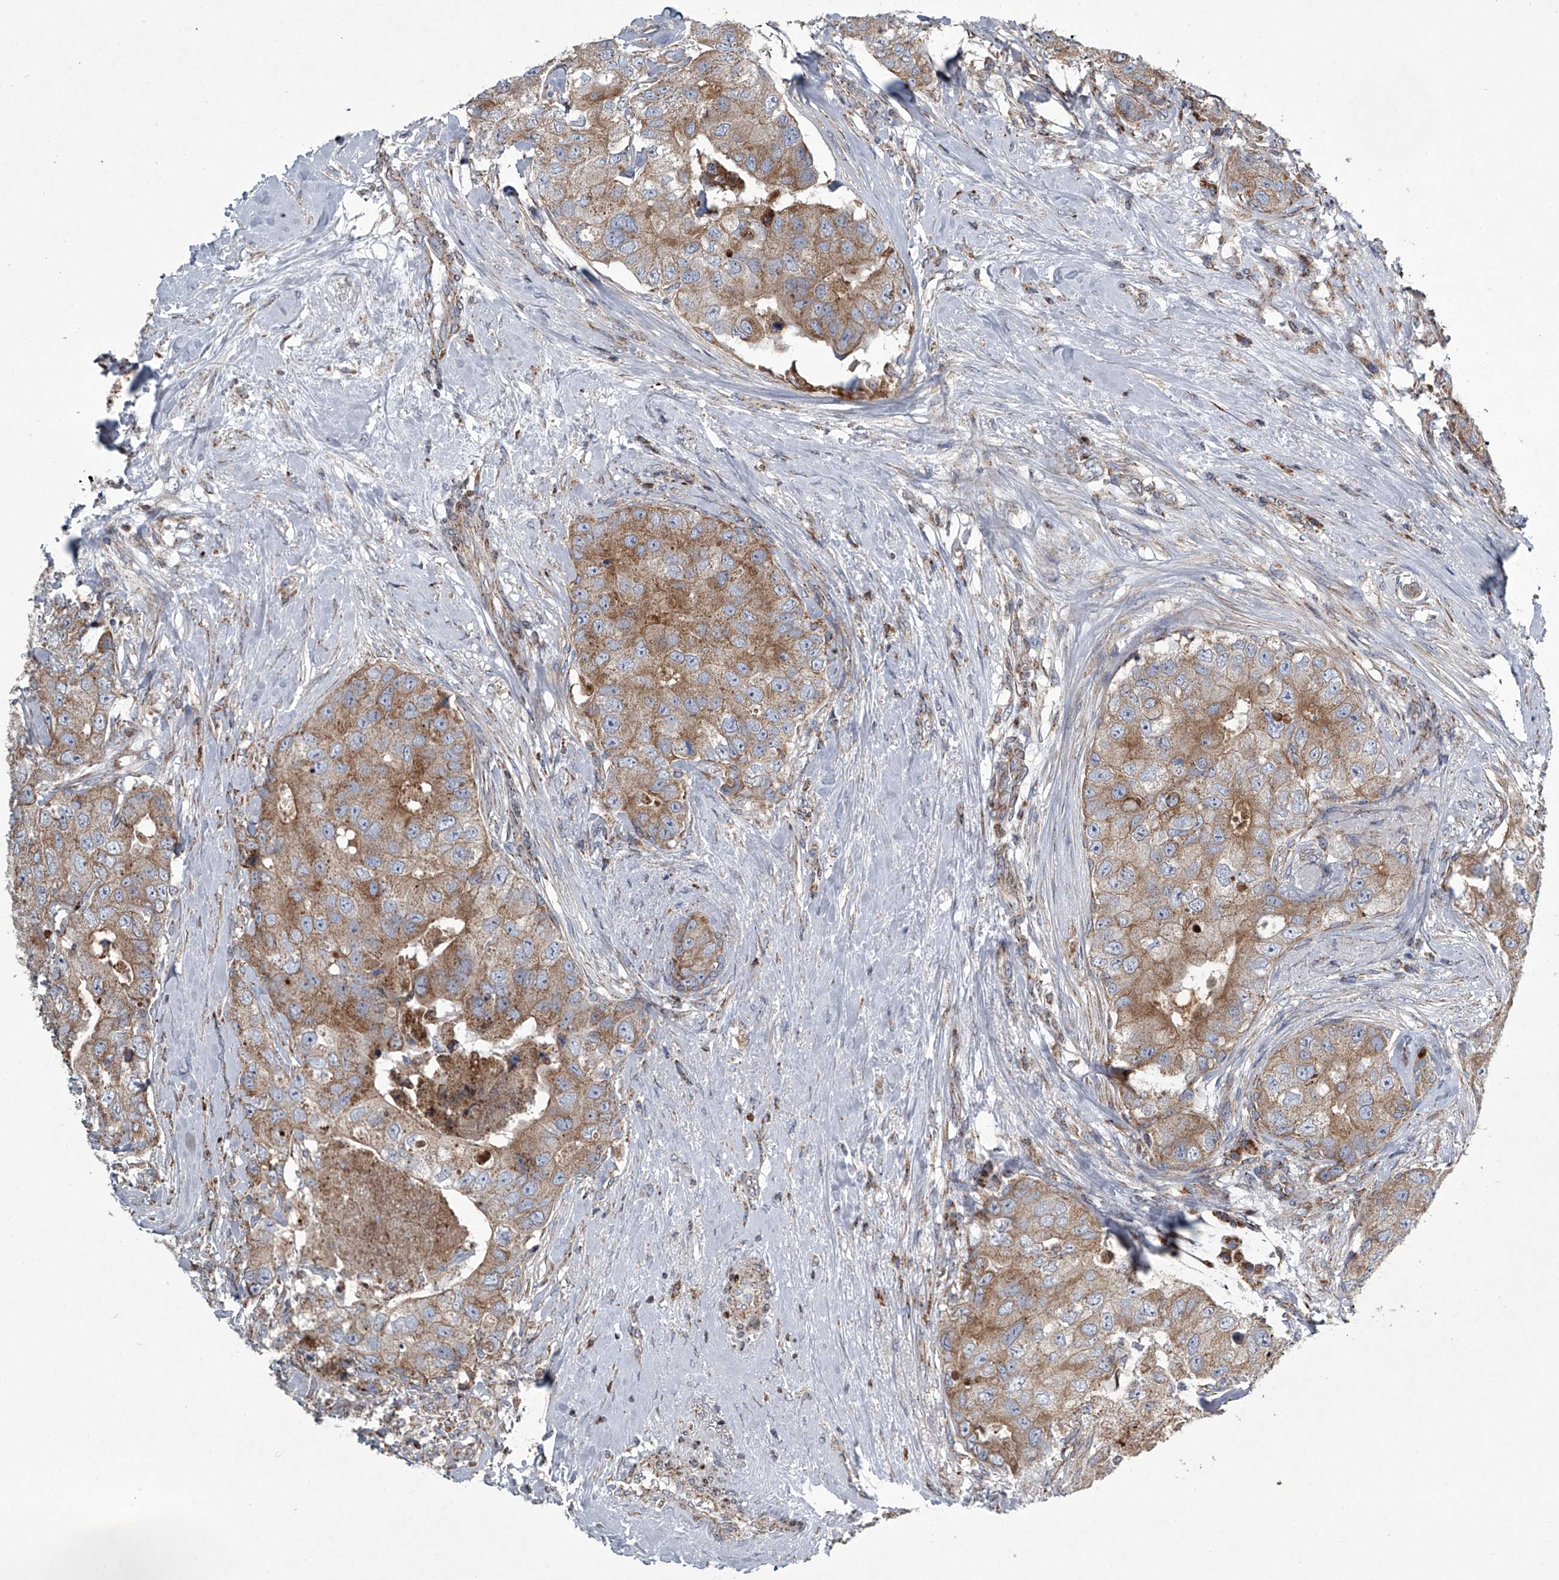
{"staining": {"intensity": "moderate", "quantity": ">75%", "location": "cytoplasmic/membranous"}, "tissue": "breast cancer", "cell_type": "Tumor cells", "image_type": "cancer", "snomed": [{"axis": "morphology", "description": "Duct carcinoma"}, {"axis": "topography", "description": "Breast"}], "caption": "The immunohistochemical stain shows moderate cytoplasmic/membranous expression in tumor cells of breast cancer (infiltrating ductal carcinoma) tissue.", "gene": "STRADA", "patient": {"sex": "female", "age": 62}}